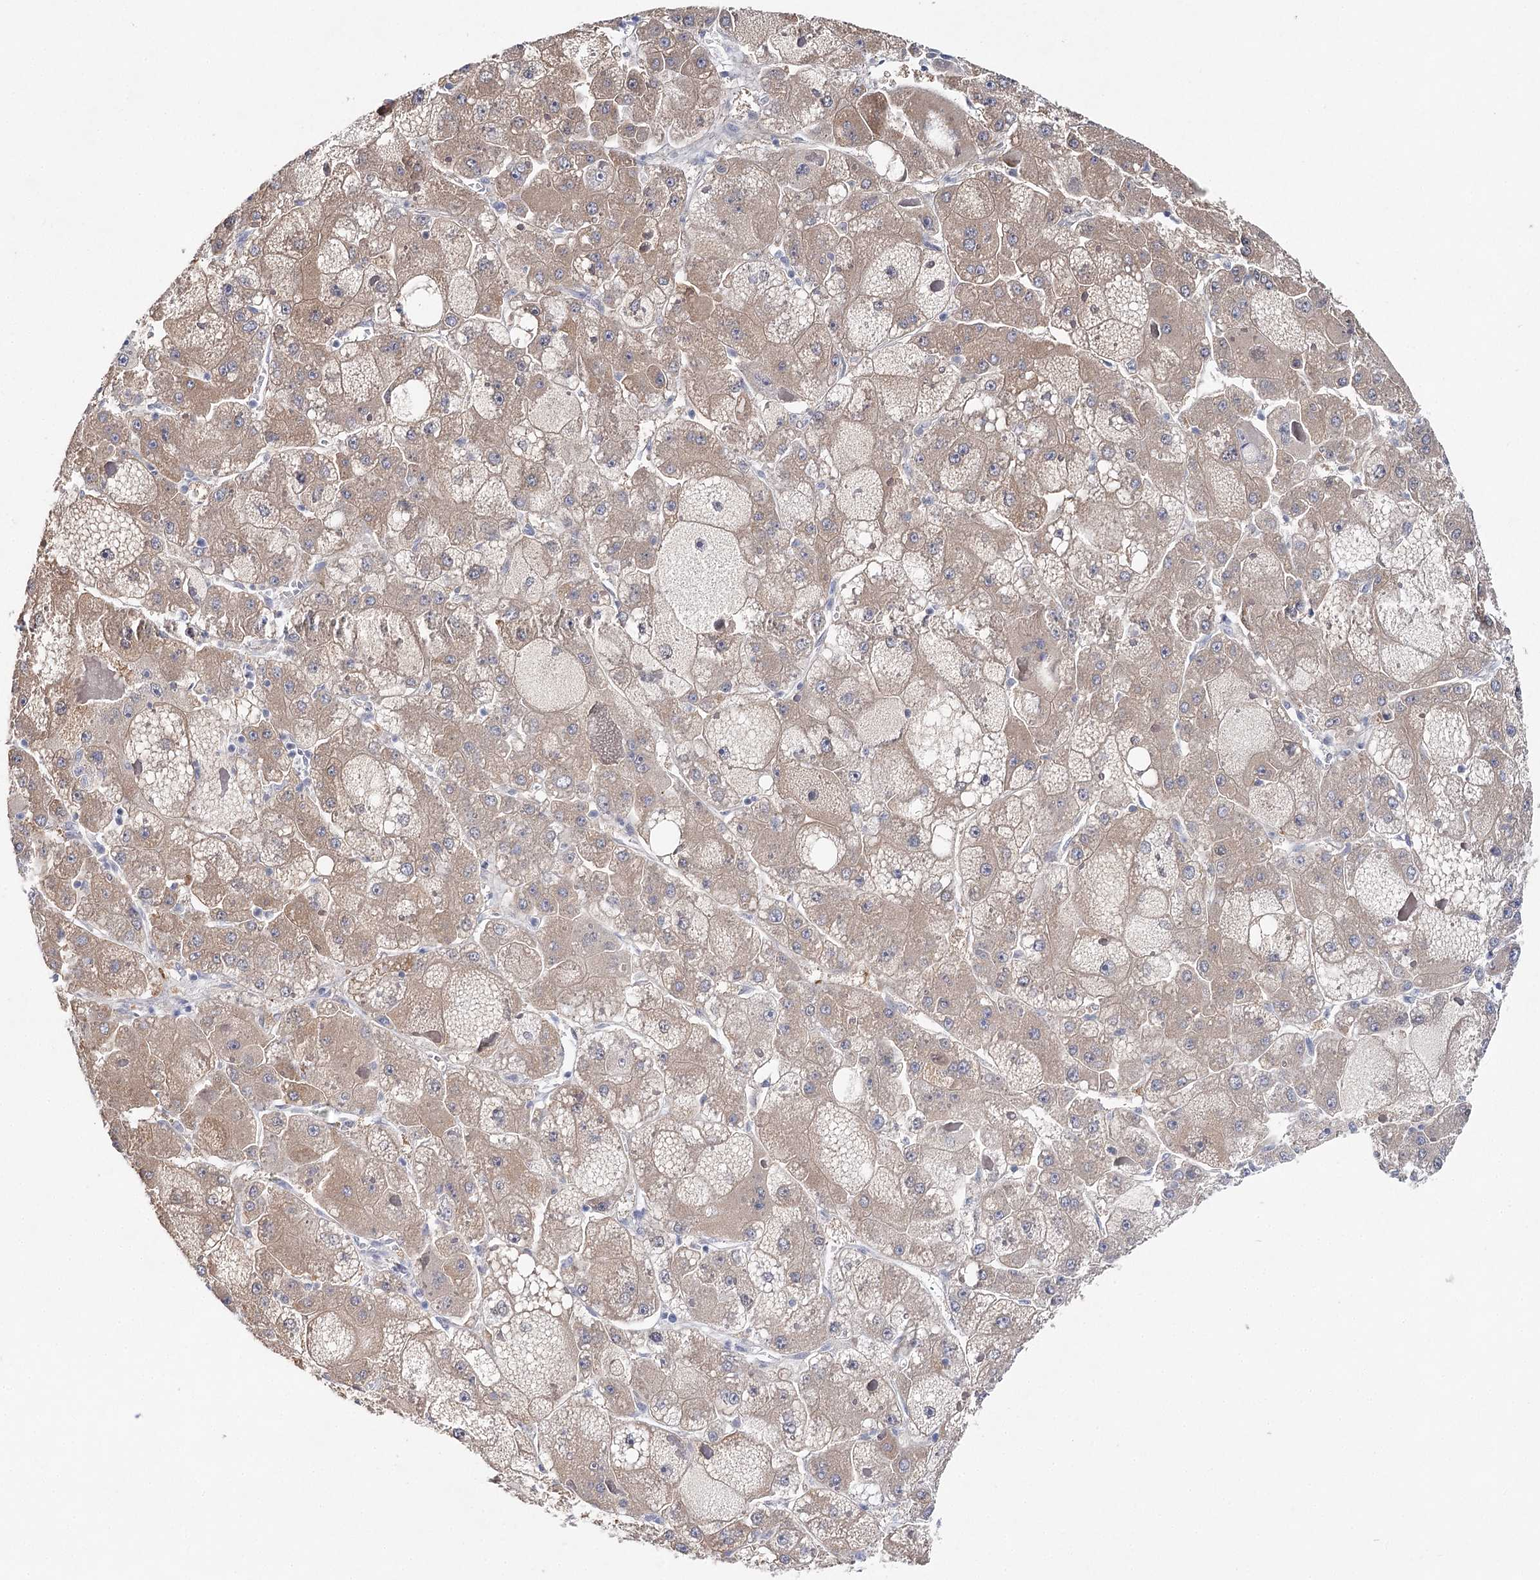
{"staining": {"intensity": "weak", "quantity": ">75%", "location": "cytoplasmic/membranous"}, "tissue": "liver cancer", "cell_type": "Tumor cells", "image_type": "cancer", "snomed": [{"axis": "morphology", "description": "Carcinoma, Hepatocellular, NOS"}, {"axis": "topography", "description": "Liver"}], "caption": "Liver cancer (hepatocellular carcinoma) stained with IHC displays weak cytoplasmic/membranous positivity in about >75% of tumor cells.", "gene": "LRRC14B", "patient": {"sex": "female", "age": 73}}